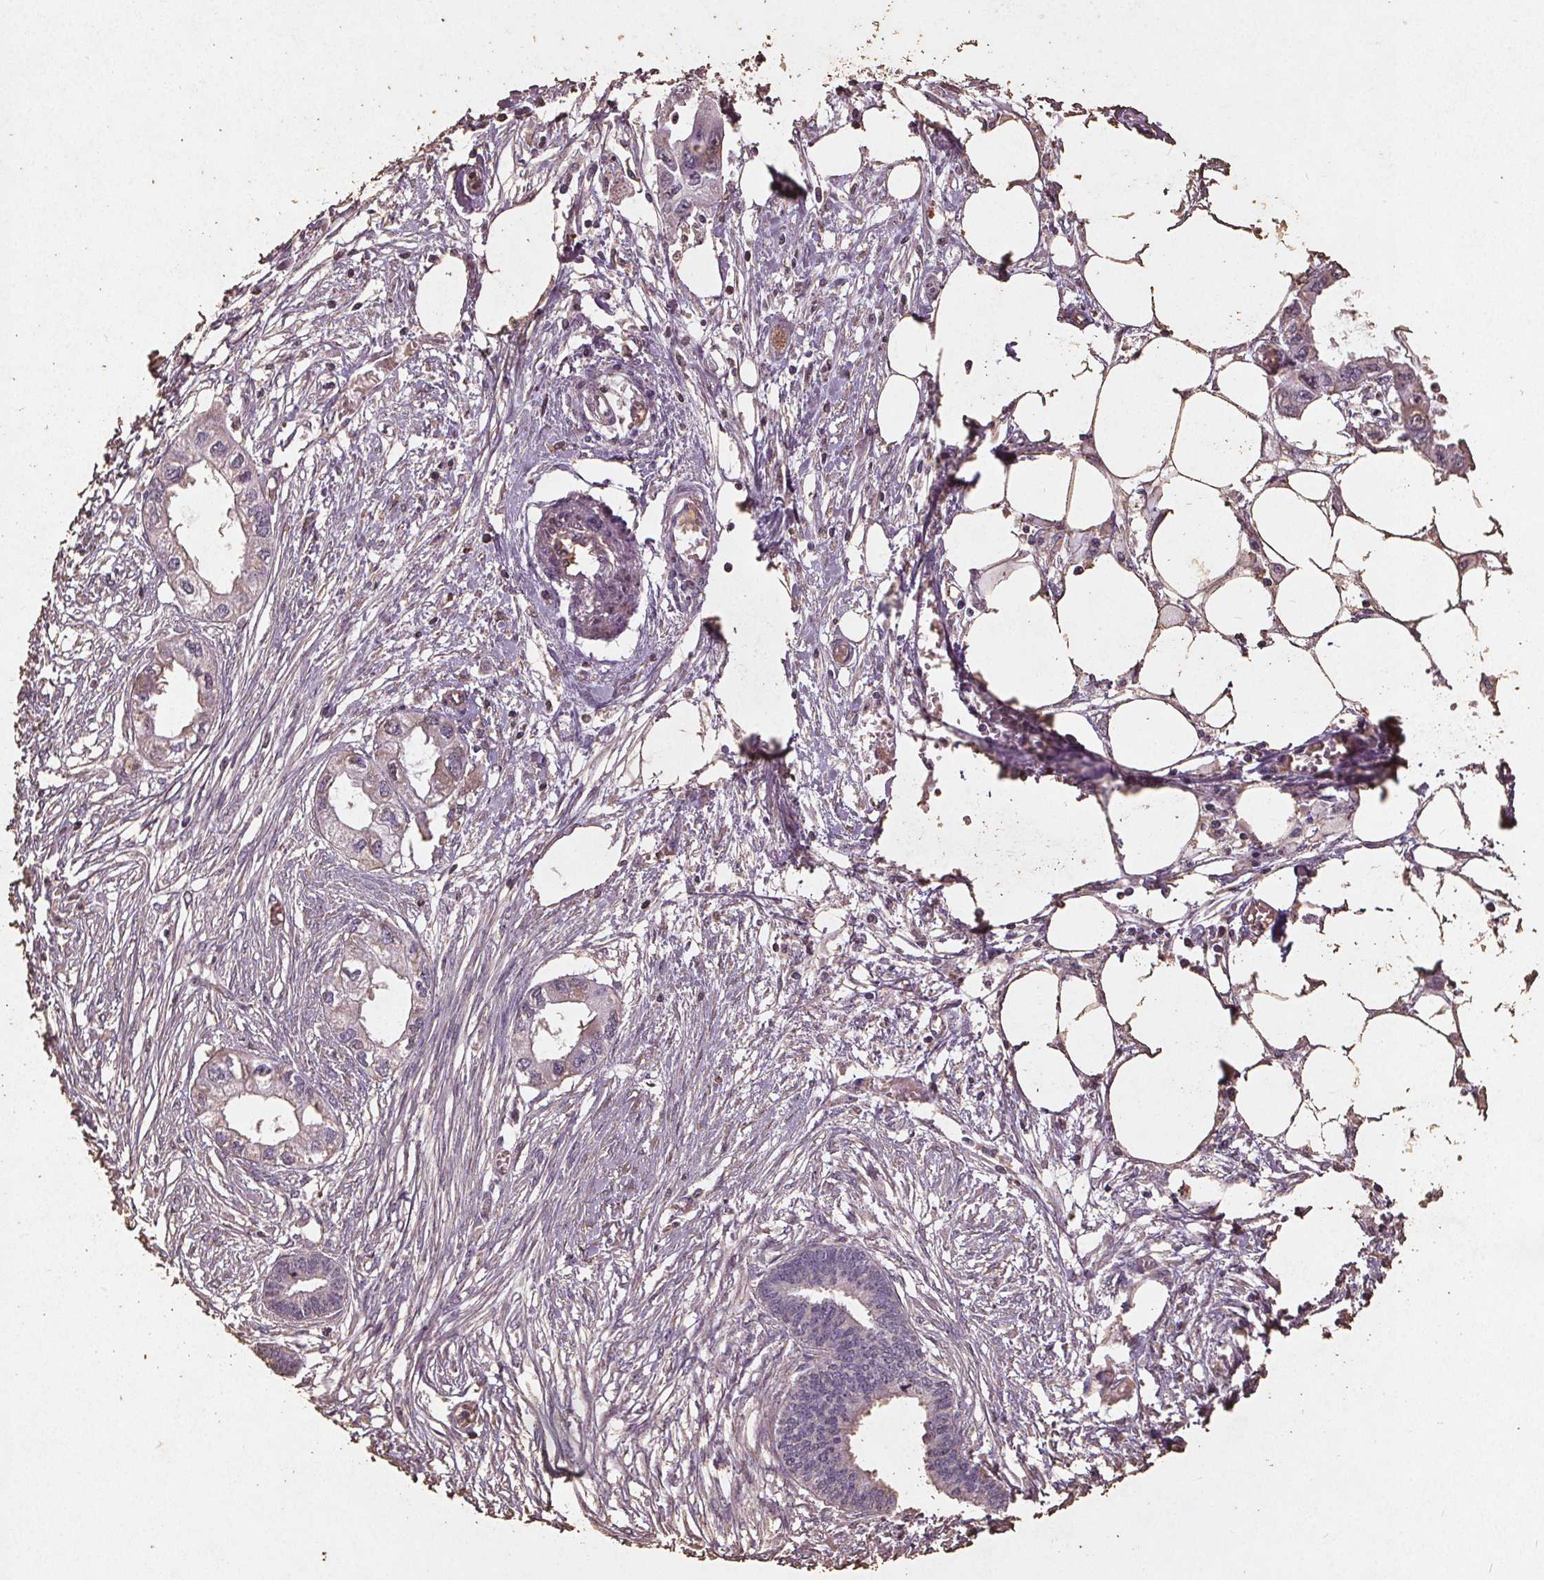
{"staining": {"intensity": "weak", "quantity": "<25%", "location": "cytoplasmic/membranous"}, "tissue": "endometrial cancer", "cell_type": "Tumor cells", "image_type": "cancer", "snomed": [{"axis": "morphology", "description": "Adenocarcinoma, NOS"}, {"axis": "morphology", "description": "Adenocarcinoma, metastatic, NOS"}, {"axis": "topography", "description": "Adipose tissue"}, {"axis": "topography", "description": "Endometrium"}], "caption": "Immunohistochemistry image of neoplastic tissue: human endometrial cancer (adenocarcinoma) stained with DAB demonstrates no significant protein expression in tumor cells. (DAB immunohistochemistry (IHC) with hematoxylin counter stain).", "gene": "C19orf84", "patient": {"sex": "female", "age": 67}}